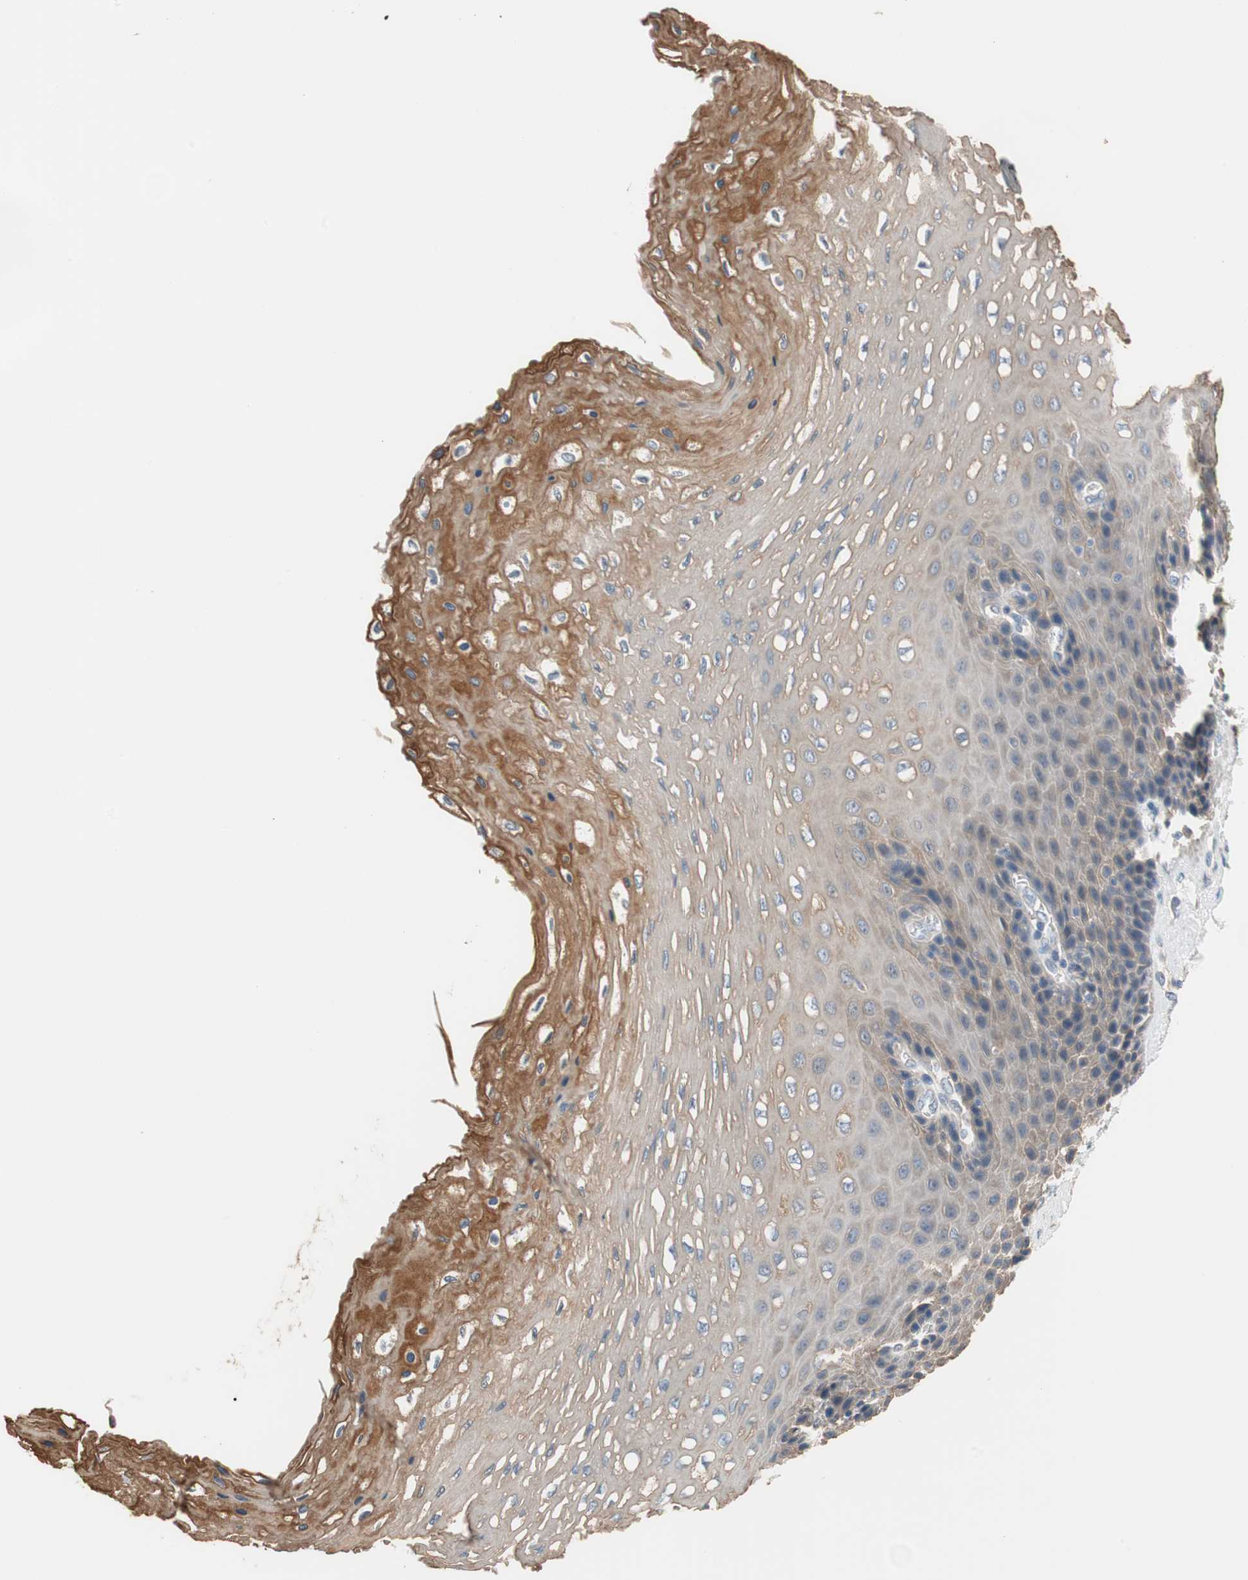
{"staining": {"intensity": "strong", "quantity": "25%-75%", "location": "cytoplasmic/membranous"}, "tissue": "esophagus", "cell_type": "Squamous epithelial cells", "image_type": "normal", "snomed": [{"axis": "morphology", "description": "Normal tissue, NOS"}, {"axis": "topography", "description": "Esophagus"}], "caption": "This photomicrograph shows normal esophagus stained with IHC to label a protein in brown. The cytoplasmic/membranous of squamous epithelial cells show strong positivity for the protein. Nuclei are counter-stained blue.", "gene": "FADS2", "patient": {"sex": "female", "age": 72}}